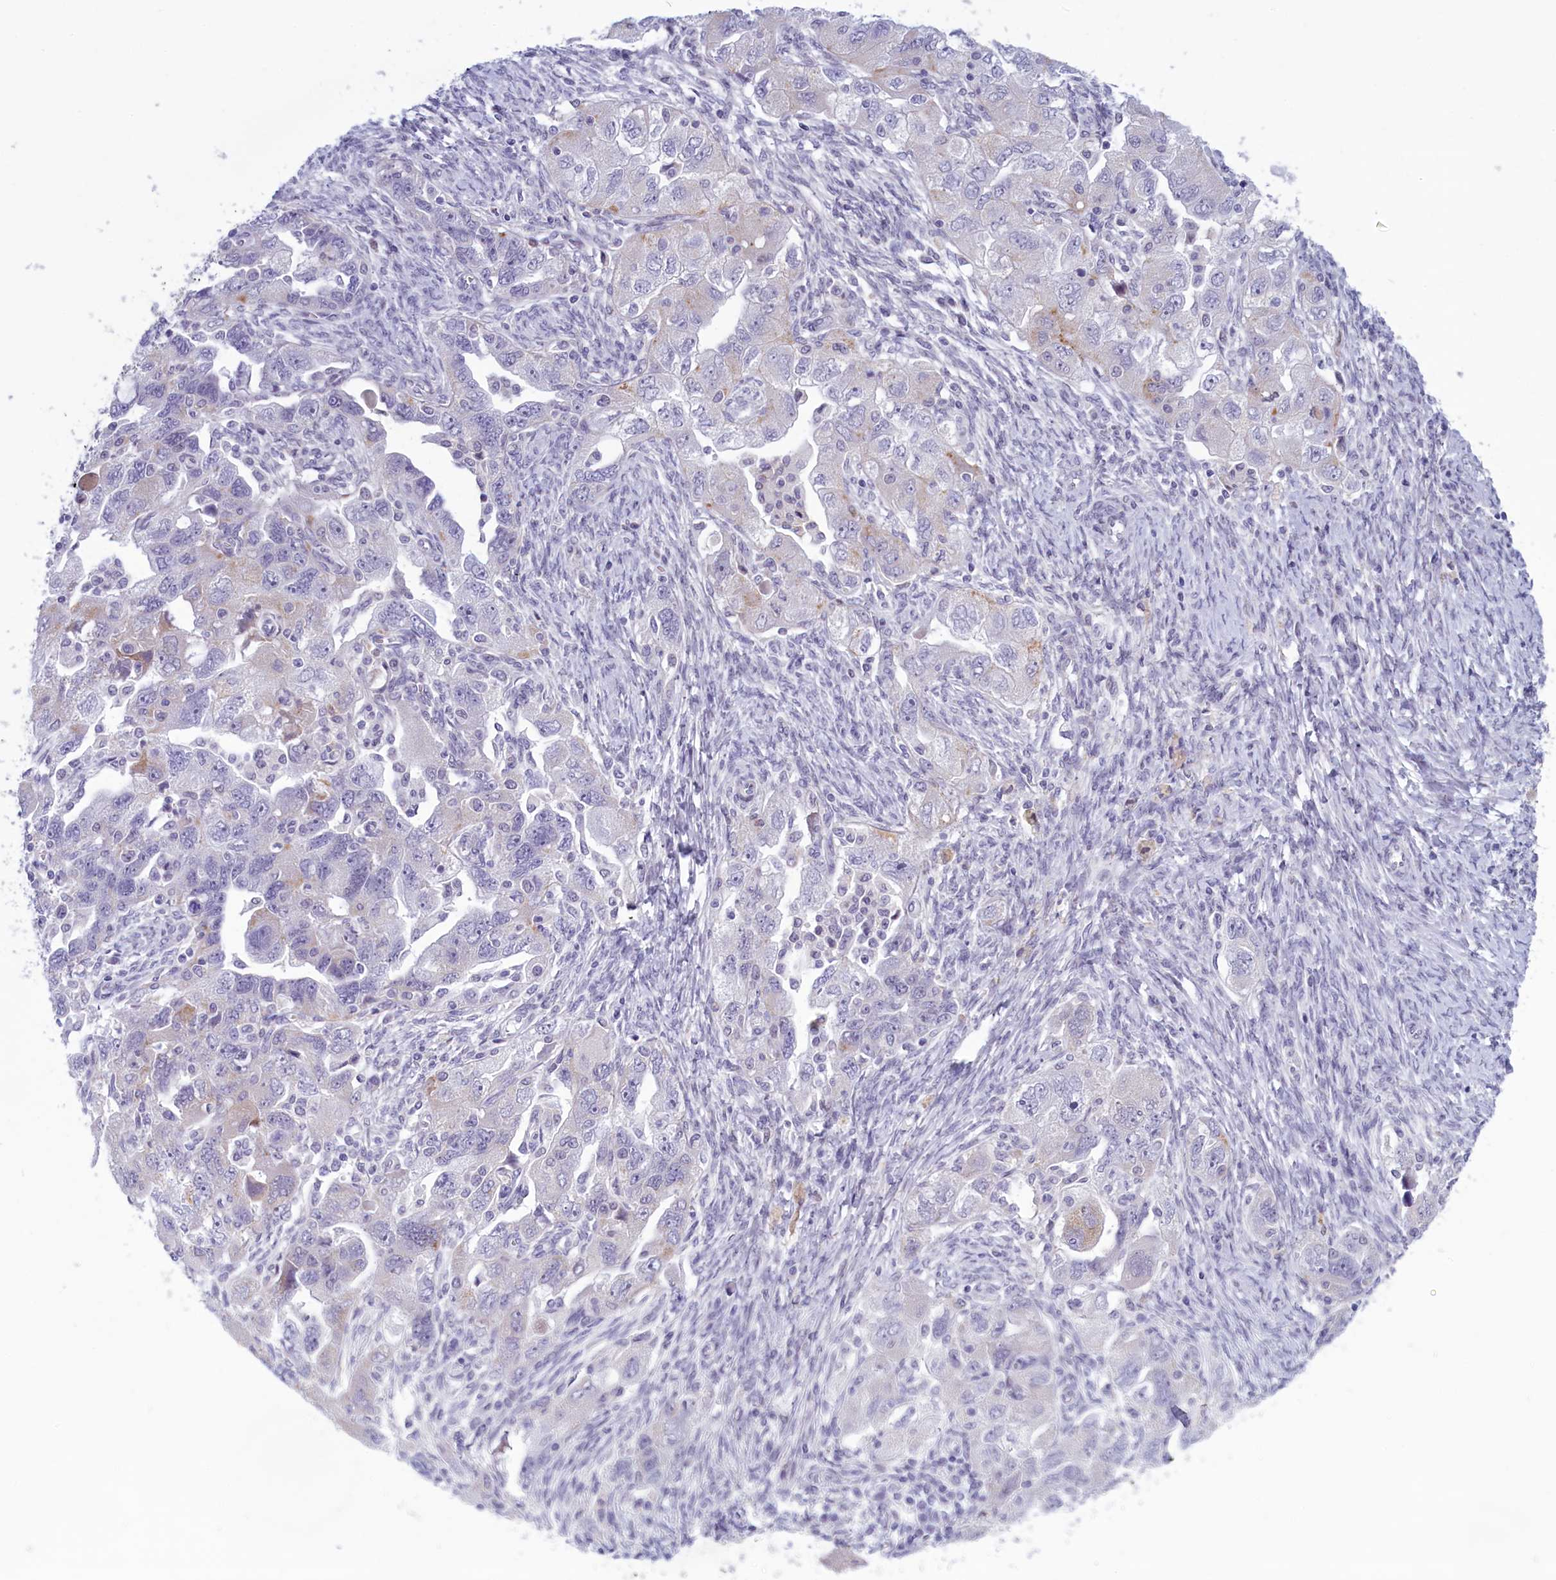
{"staining": {"intensity": "negative", "quantity": "none", "location": "none"}, "tissue": "ovarian cancer", "cell_type": "Tumor cells", "image_type": "cancer", "snomed": [{"axis": "morphology", "description": "Carcinoma, NOS"}, {"axis": "morphology", "description": "Cystadenocarcinoma, serous, NOS"}, {"axis": "topography", "description": "Ovary"}], "caption": "High power microscopy image of an immunohistochemistry histopathology image of ovarian cancer (serous cystadenocarcinoma), revealing no significant positivity in tumor cells.", "gene": "ELOA2", "patient": {"sex": "female", "age": 69}}